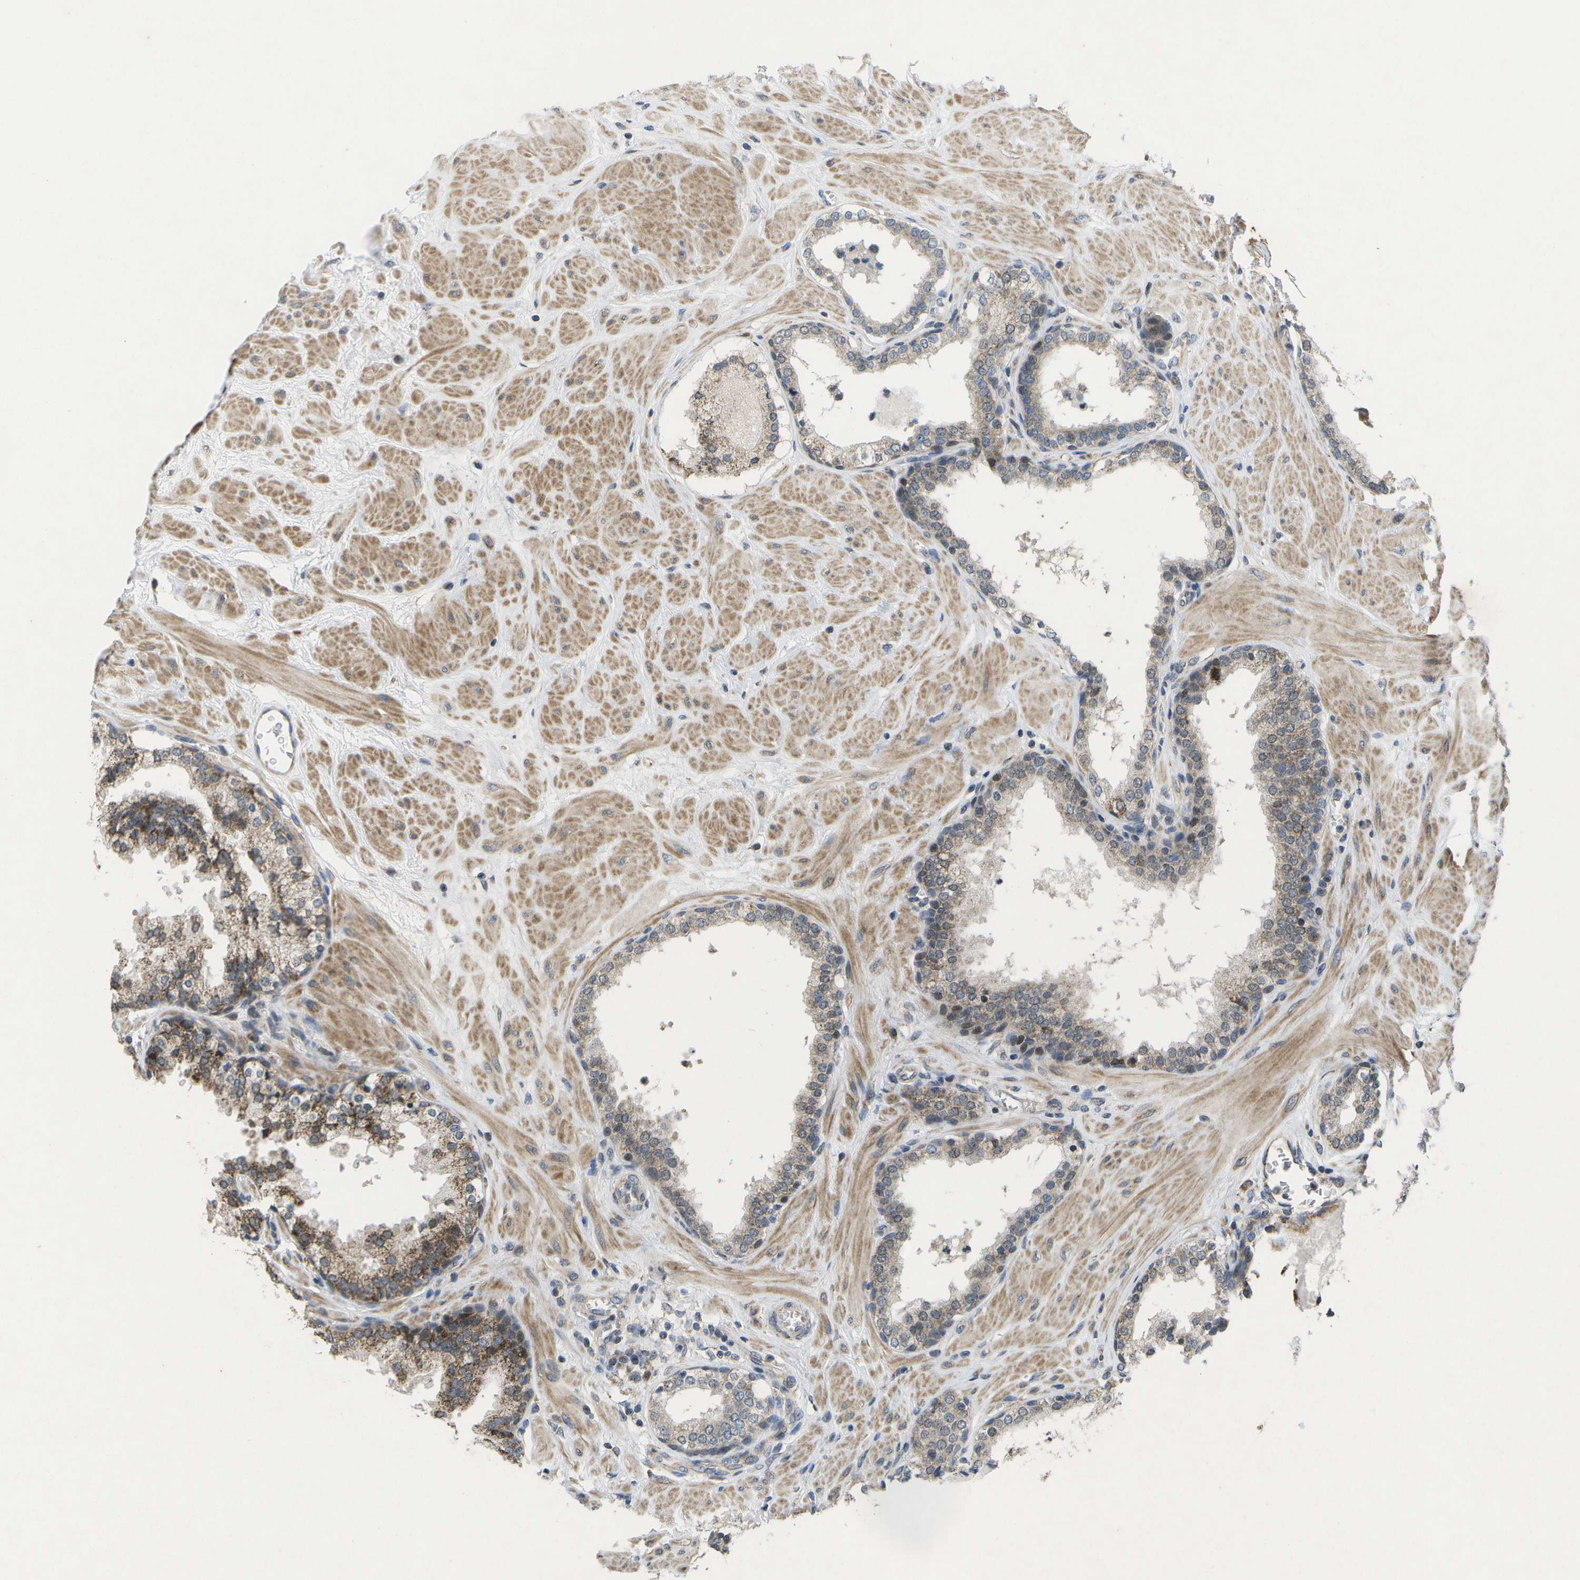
{"staining": {"intensity": "moderate", "quantity": "25%-75%", "location": "cytoplasmic/membranous,nuclear"}, "tissue": "prostate", "cell_type": "Glandular cells", "image_type": "normal", "snomed": [{"axis": "morphology", "description": "Normal tissue, NOS"}, {"axis": "topography", "description": "Prostate"}], "caption": "A high-resolution micrograph shows immunohistochemistry (IHC) staining of normal prostate, which demonstrates moderate cytoplasmic/membranous,nuclear positivity in approximately 25%-75% of glandular cells.", "gene": "HADHA", "patient": {"sex": "male", "age": 51}}